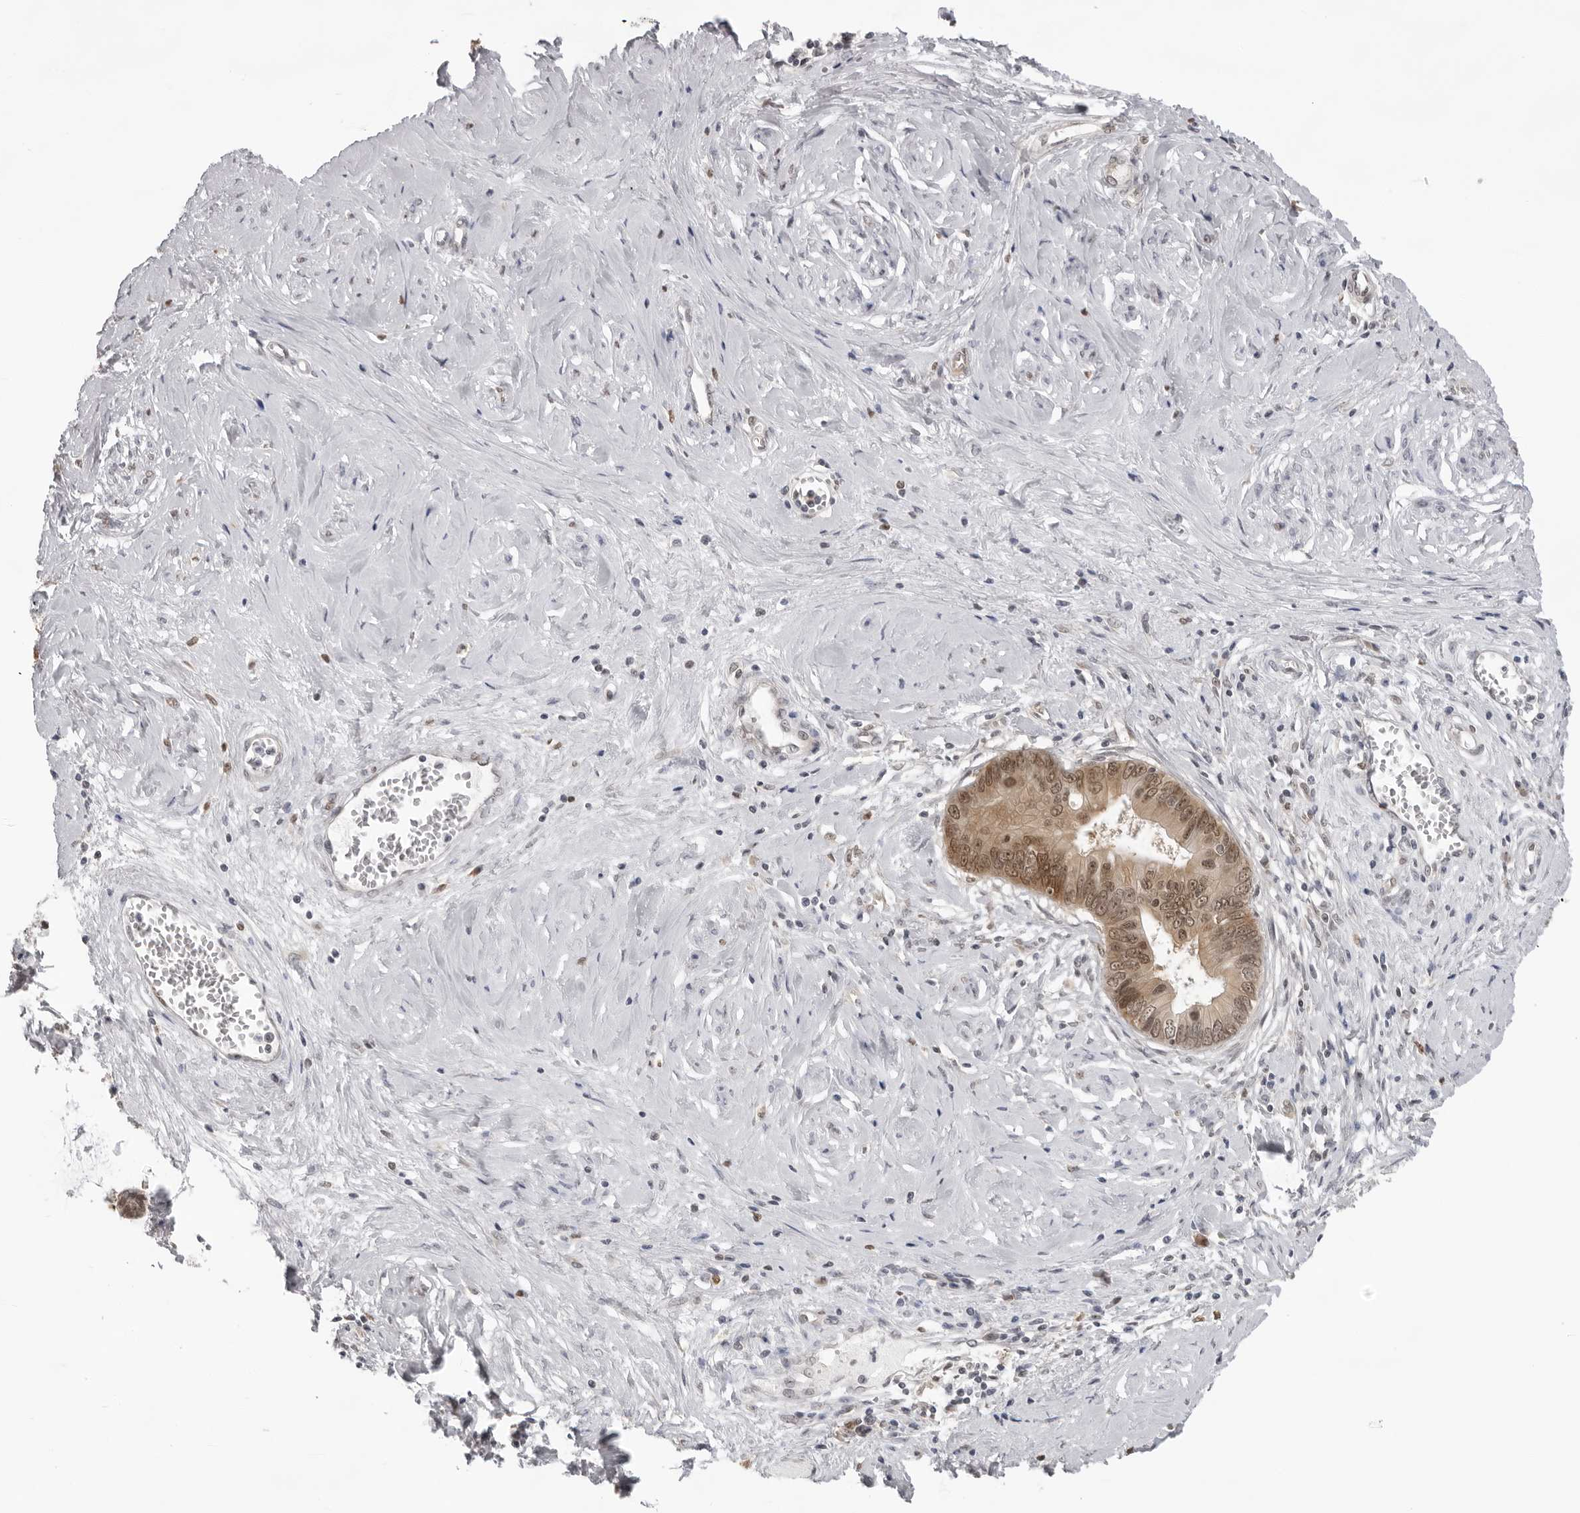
{"staining": {"intensity": "moderate", "quantity": ">75%", "location": "cytoplasmic/membranous"}, "tissue": "cervical cancer", "cell_type": "Tumor cells", "image_type": "cancer", "snomed": [{"axis": "morphology", "description": "Adenocarcinoma, NOS"}, {"axis": "topography", "description": "Cervix"}], "caption": "The image exhibits a brown stain indicating the presence of a protein in the cytoplasmic/membranous of tumor cells in adenocarcinoma (cervical).", "gene": "CASP7", "patient": {"sex": "female", "age": 44}}